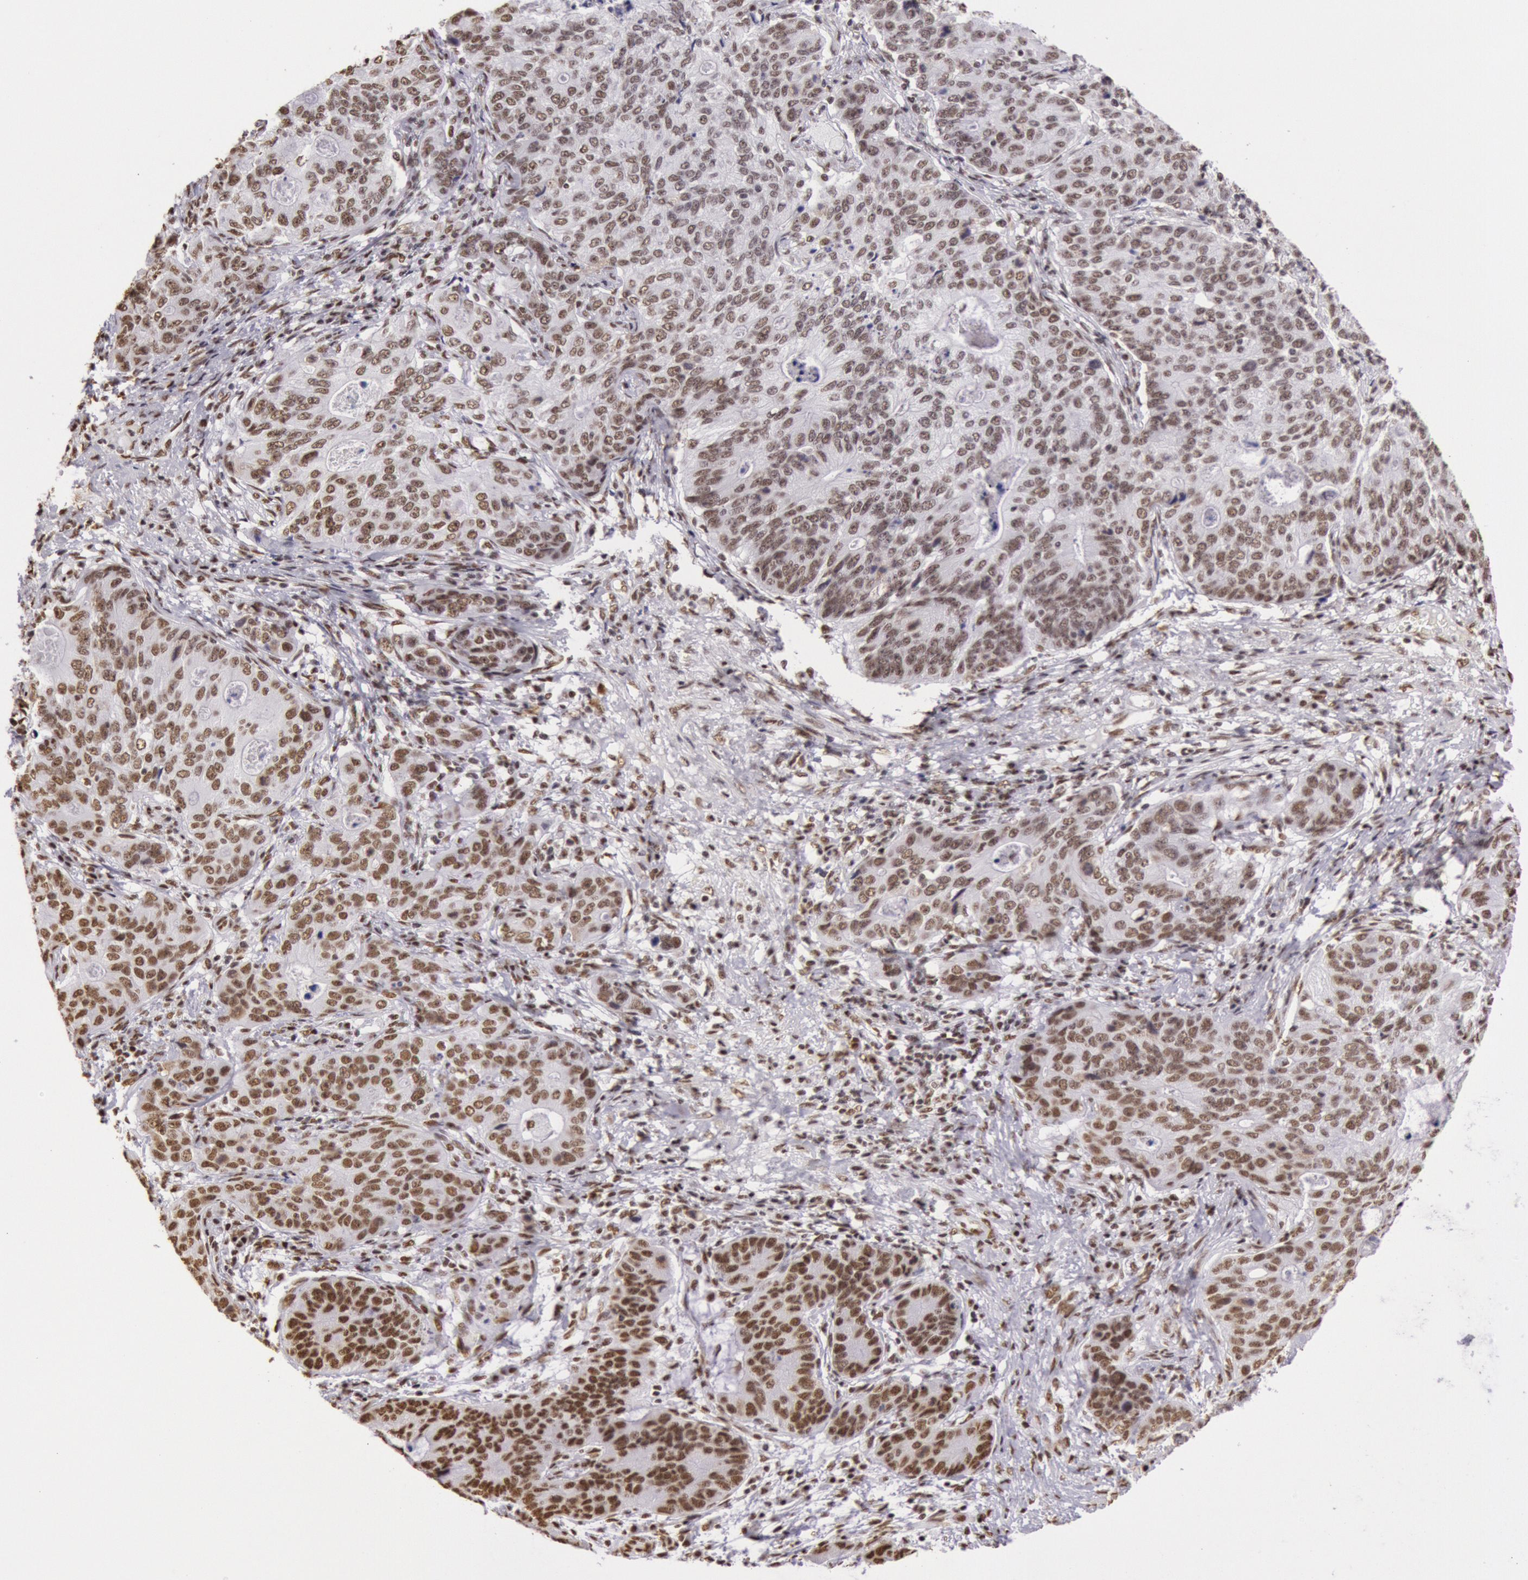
{"staining": {"intensity": "weak", "quantity": "25%-75%", "location": "nuclear"}, "tissue": "stomach cancer", "cell_type": "Tumor cells", "image_type": "cancer", "snomed": [{"axis": "morphology", "description": "Adenocarcinoma, NOS"}, {"axis": "topography", "description": "Esophagus"}, {"axis": "topography", "description": "Stomach"}], "caption": "Immunohistochemical staining of human stomach adenocarcinoma displays low levels of weak nuclear expression in approximately 25%-75% of tumor cells.", "gene": "HNRNPH2", "patient": {"sex": "male", "age": 74}}